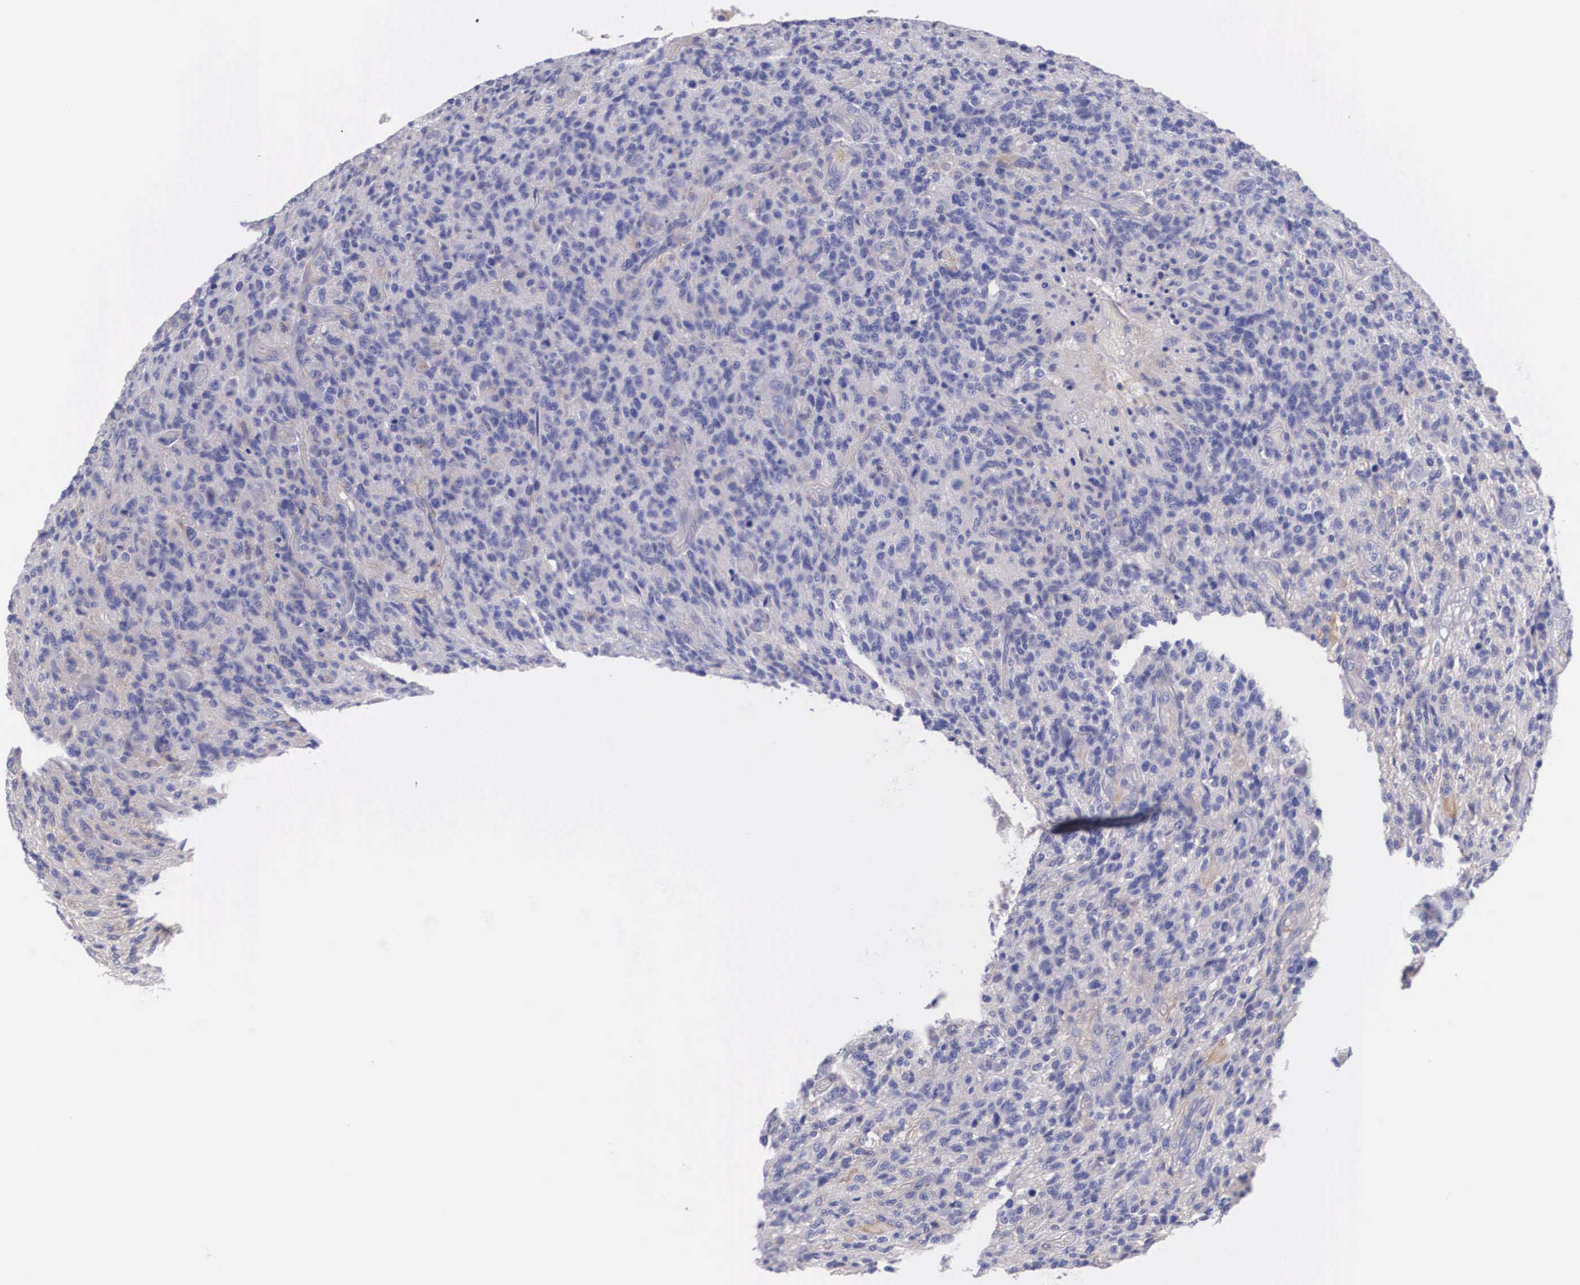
{"staining": {"intensity": "negative", "quantity": "none", "location": "none"}, "tissue": "glioma", "cell_type": "Tumor cells", "image_type": "cancer", "snomed": [{"axis": "morphology", "description": "Glioma, malignant, High grade"}, {"axis": "topography", "description": "Brain"}], "caption": "This is a photomicrograph of immunohistochemistry staining of glioma, which shows no positivity in tumor cells.", "gene": "NR4A2", "patient": {"sex": "male", "age": 36}}